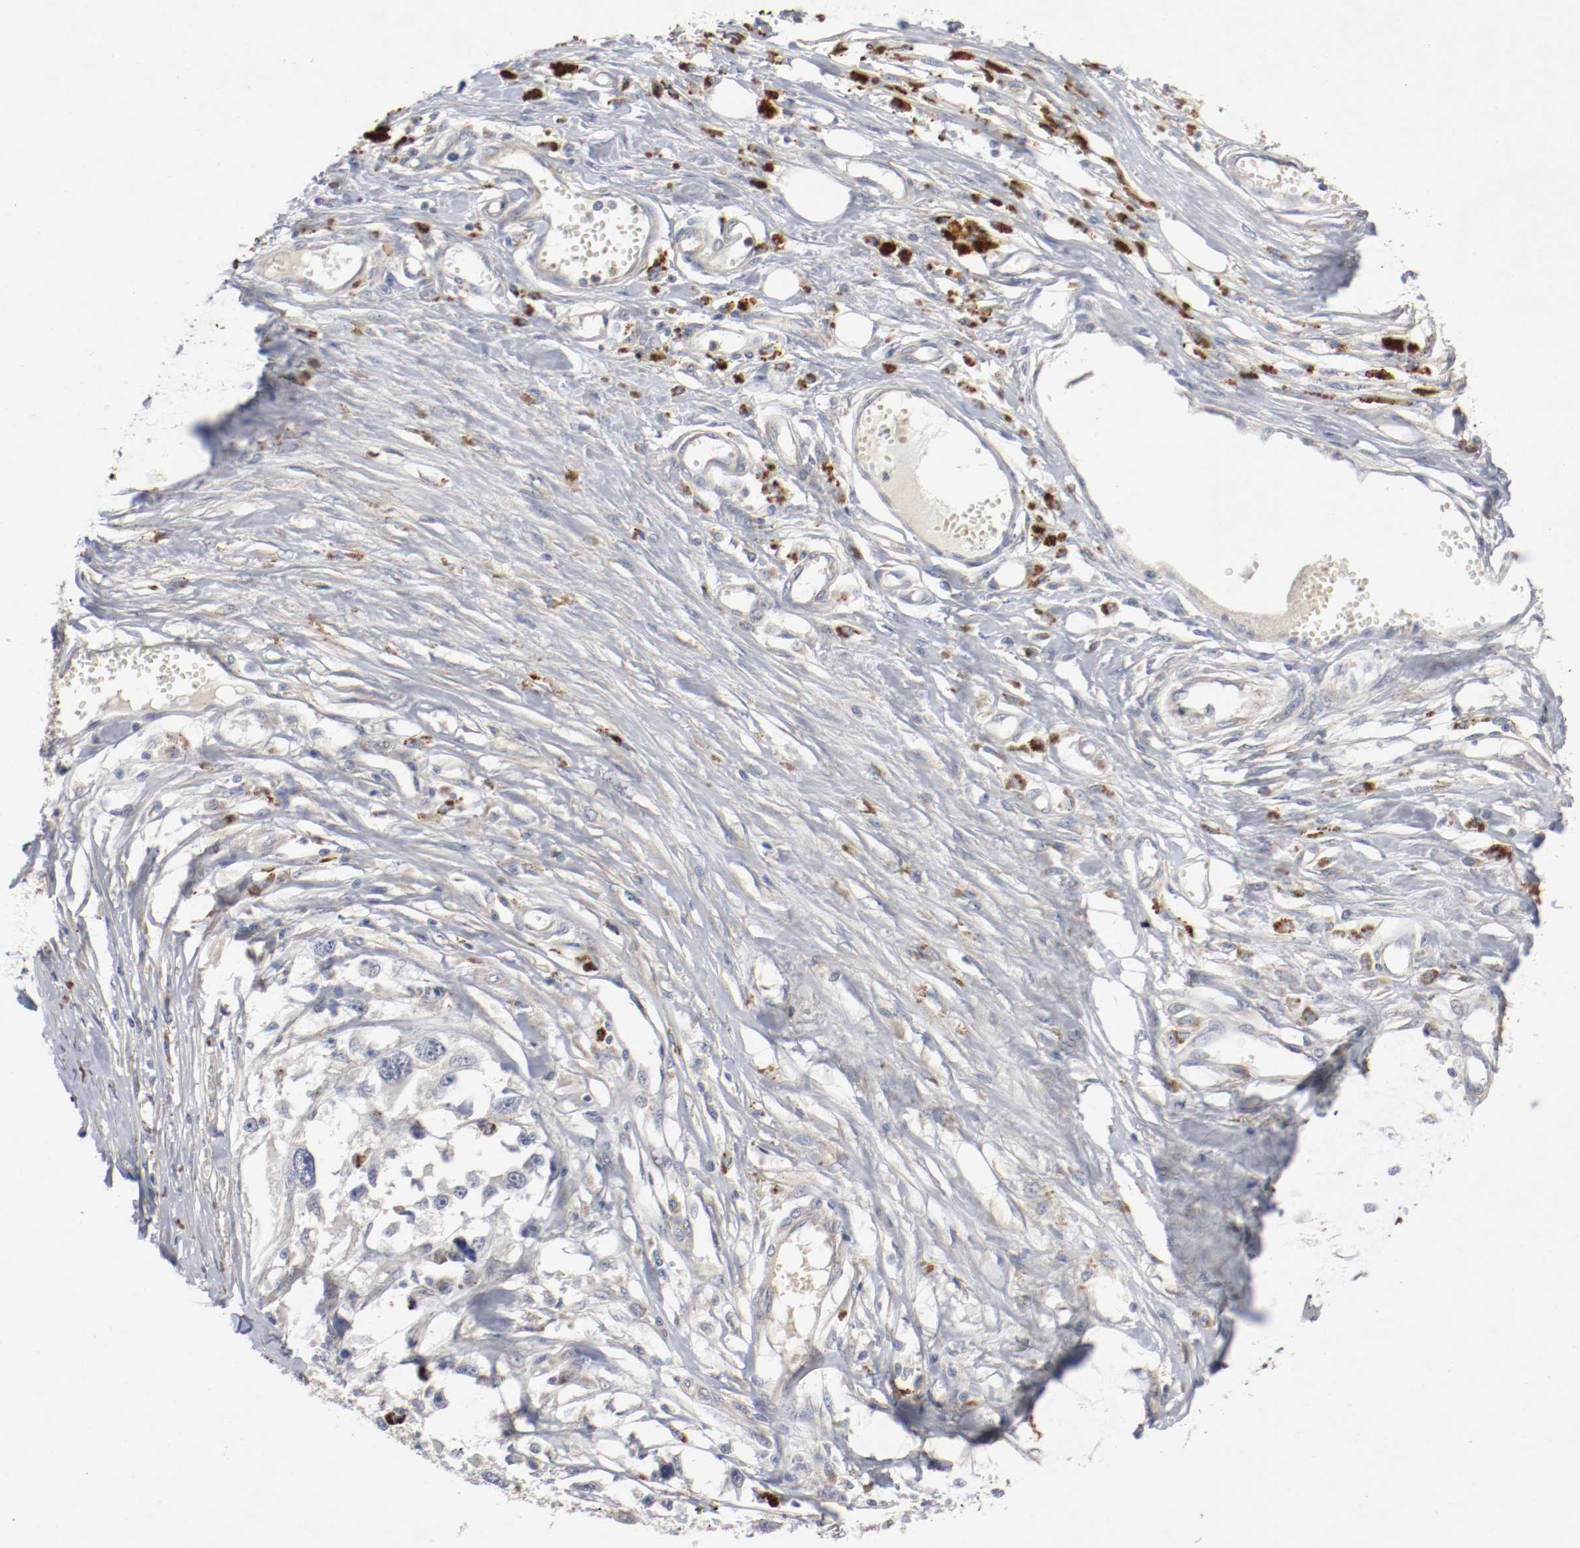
{"staining": {"intensity": "weak", "quantity": "<25%", "location": "cytoplasmic/membranous"}, "tissue": "melanoma", "cell_type": "Tumor cells", "image_type": "cancer", "snomed": [{"axis": "morphology", "description": "Malignant melanoma, Metastatic site"}, {"axis": "topography", "description": "Lymph node"}], "caption": "Melanoma stained for a protein using immunohistochemistry exhibits no expression tumor cells.", "gene": "REN", "patient": {"sex": "male", "age": 59}}